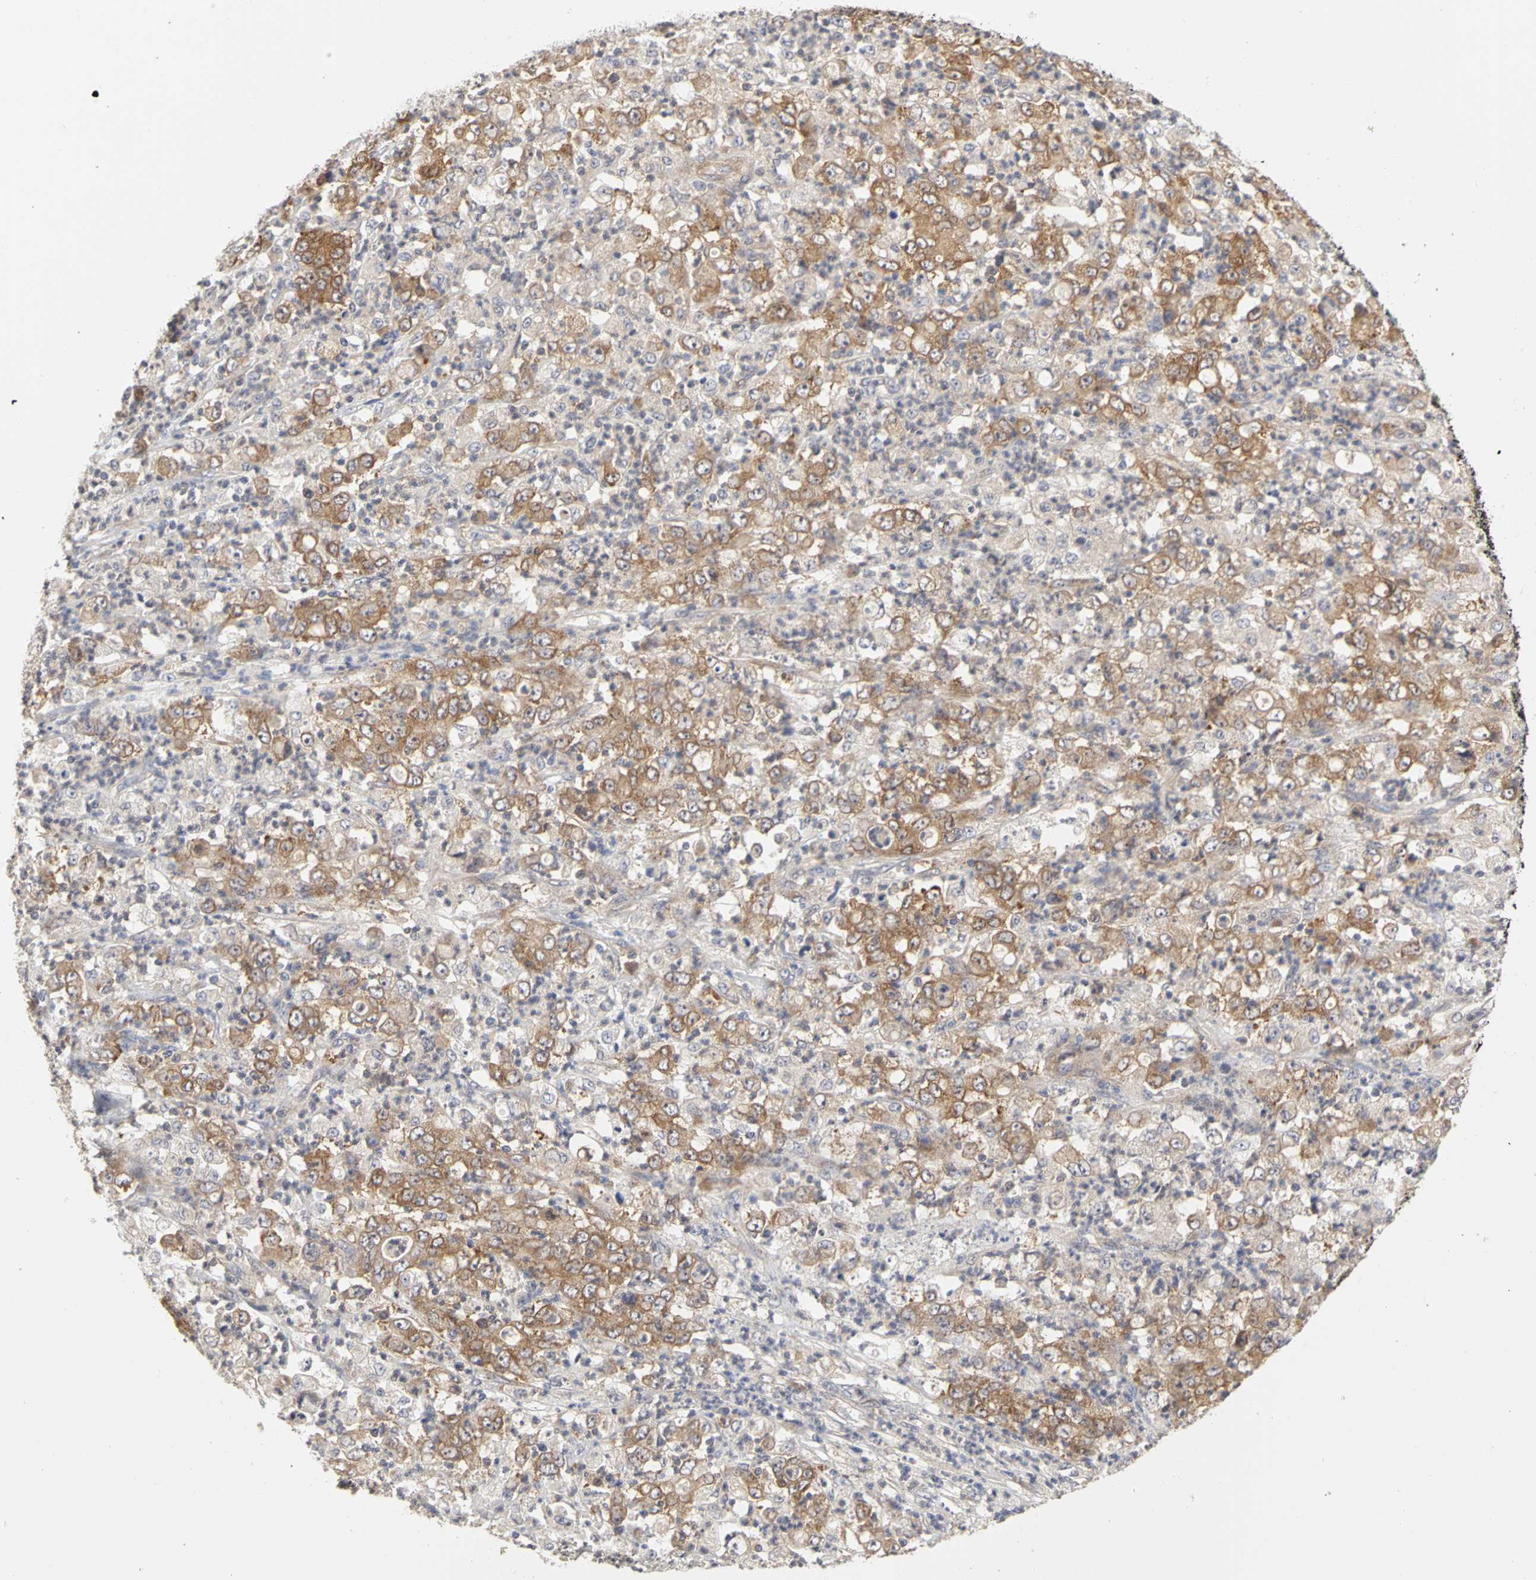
{"staining": {"intensity": "moderate", "quantity": ">75%", "location": "cytoplasmic/membranous"}, "tissue": "stomach cancer", "cell_type": "Tumor cells", "image_type": "cancer", "snomed": [{"axis": "morphology", "description": "Adenocarcinoma, NOS"}, {"axis": "topography", "description": "Stomach, lower"}], "caption": "A histopathology image of human adenocarcinoma (stomach) stained for a protein displays moderate cytoplasmic/membranous brown staining in tumor cells.", "gene": "IRAK1", "patient": {"sex": "female", "age": 71}}